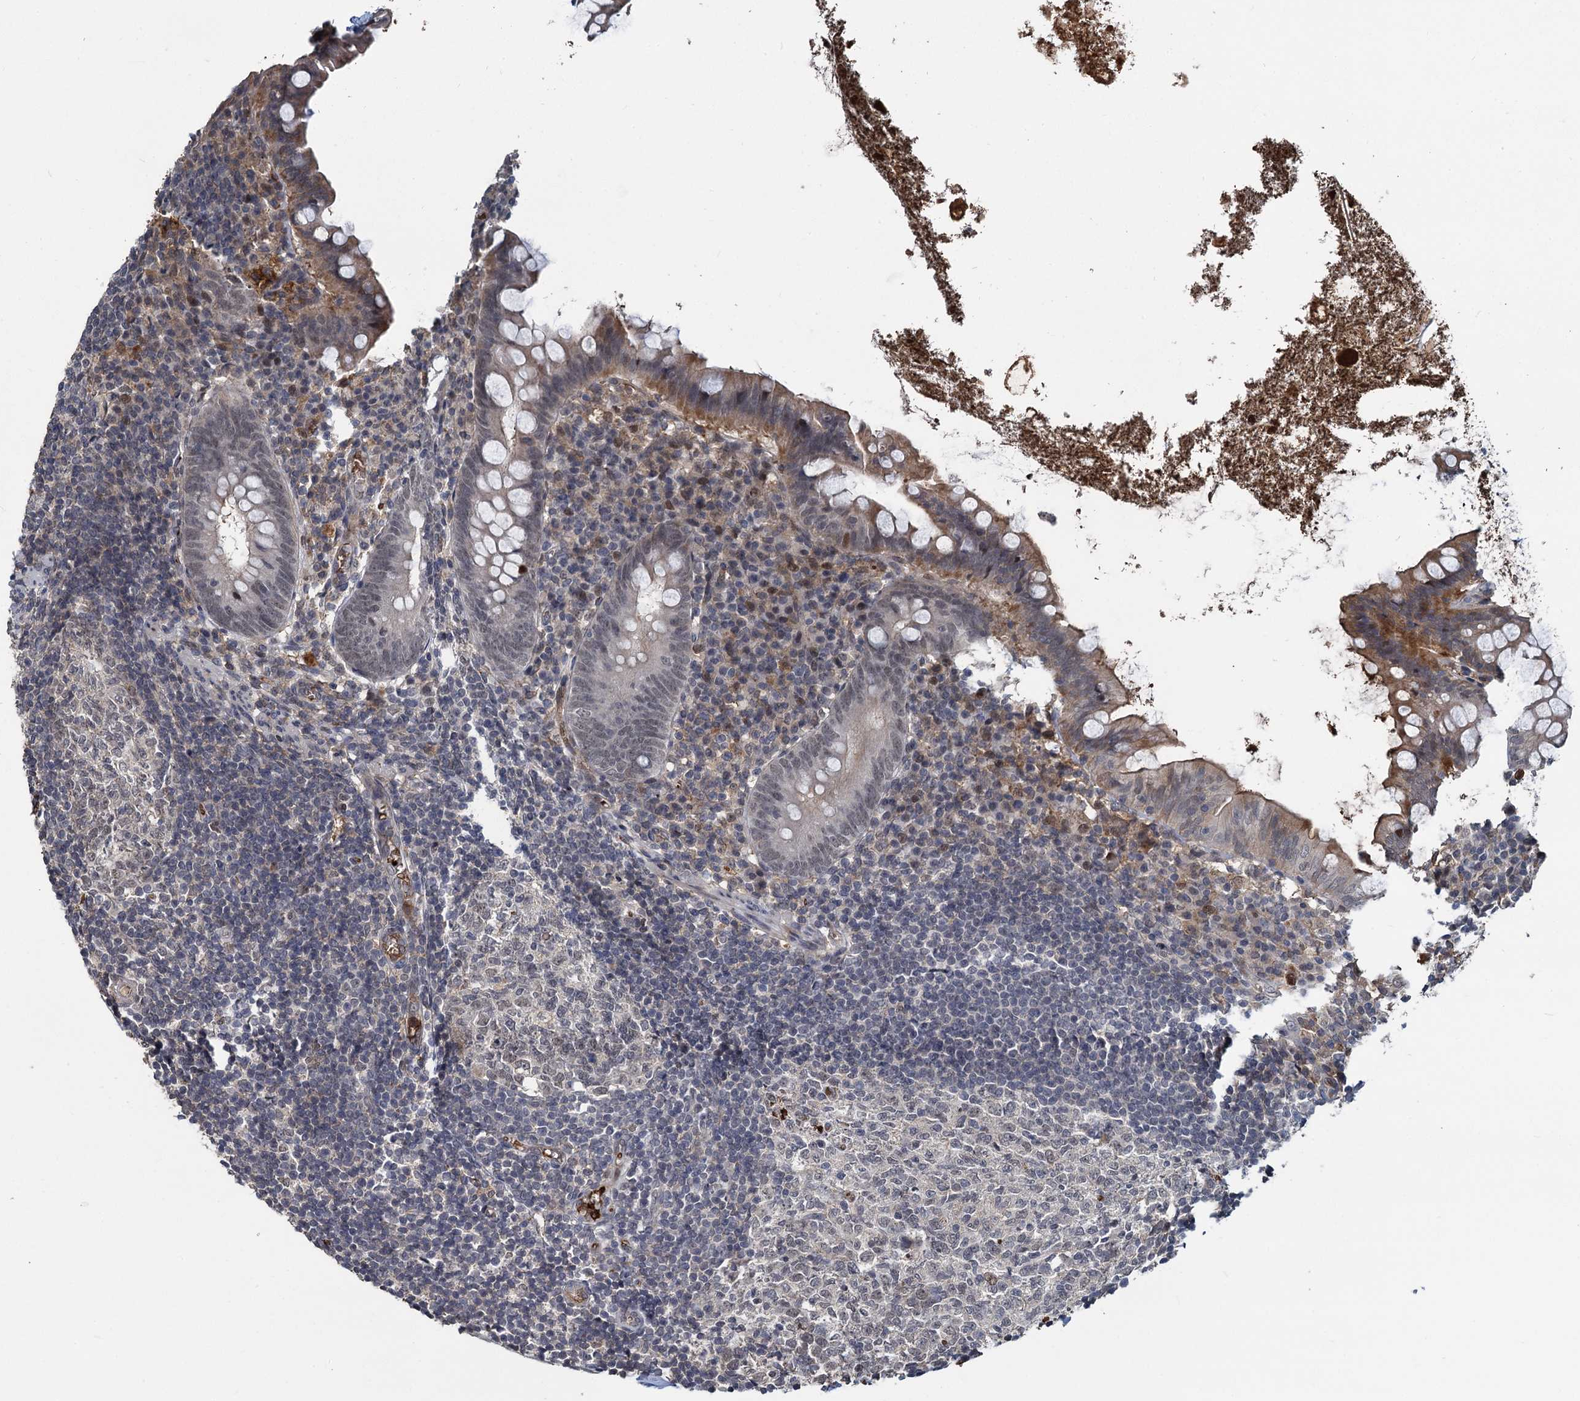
{"staining": {"intensity": "moderate", "quantity": "<25%", "location": "cytoplasmic/membranous"}, "tissue": "appendix", "cell_type": "Glandular cells", "image_type": "normal", "snomed": [{"axis": "morphology", "description": "Normal tissue, NOS"}, {"axis": "topography", "description": "Appendix"}], "caption": "This photomicrograph shows immunohistochemistry (IHC) staining of normal human appendix, with low moderate cytoplasmic/membranous expression in about <25% of glandular cells.", "gene": "FANCI", "patient": {"sex": "female", "age": 51}}